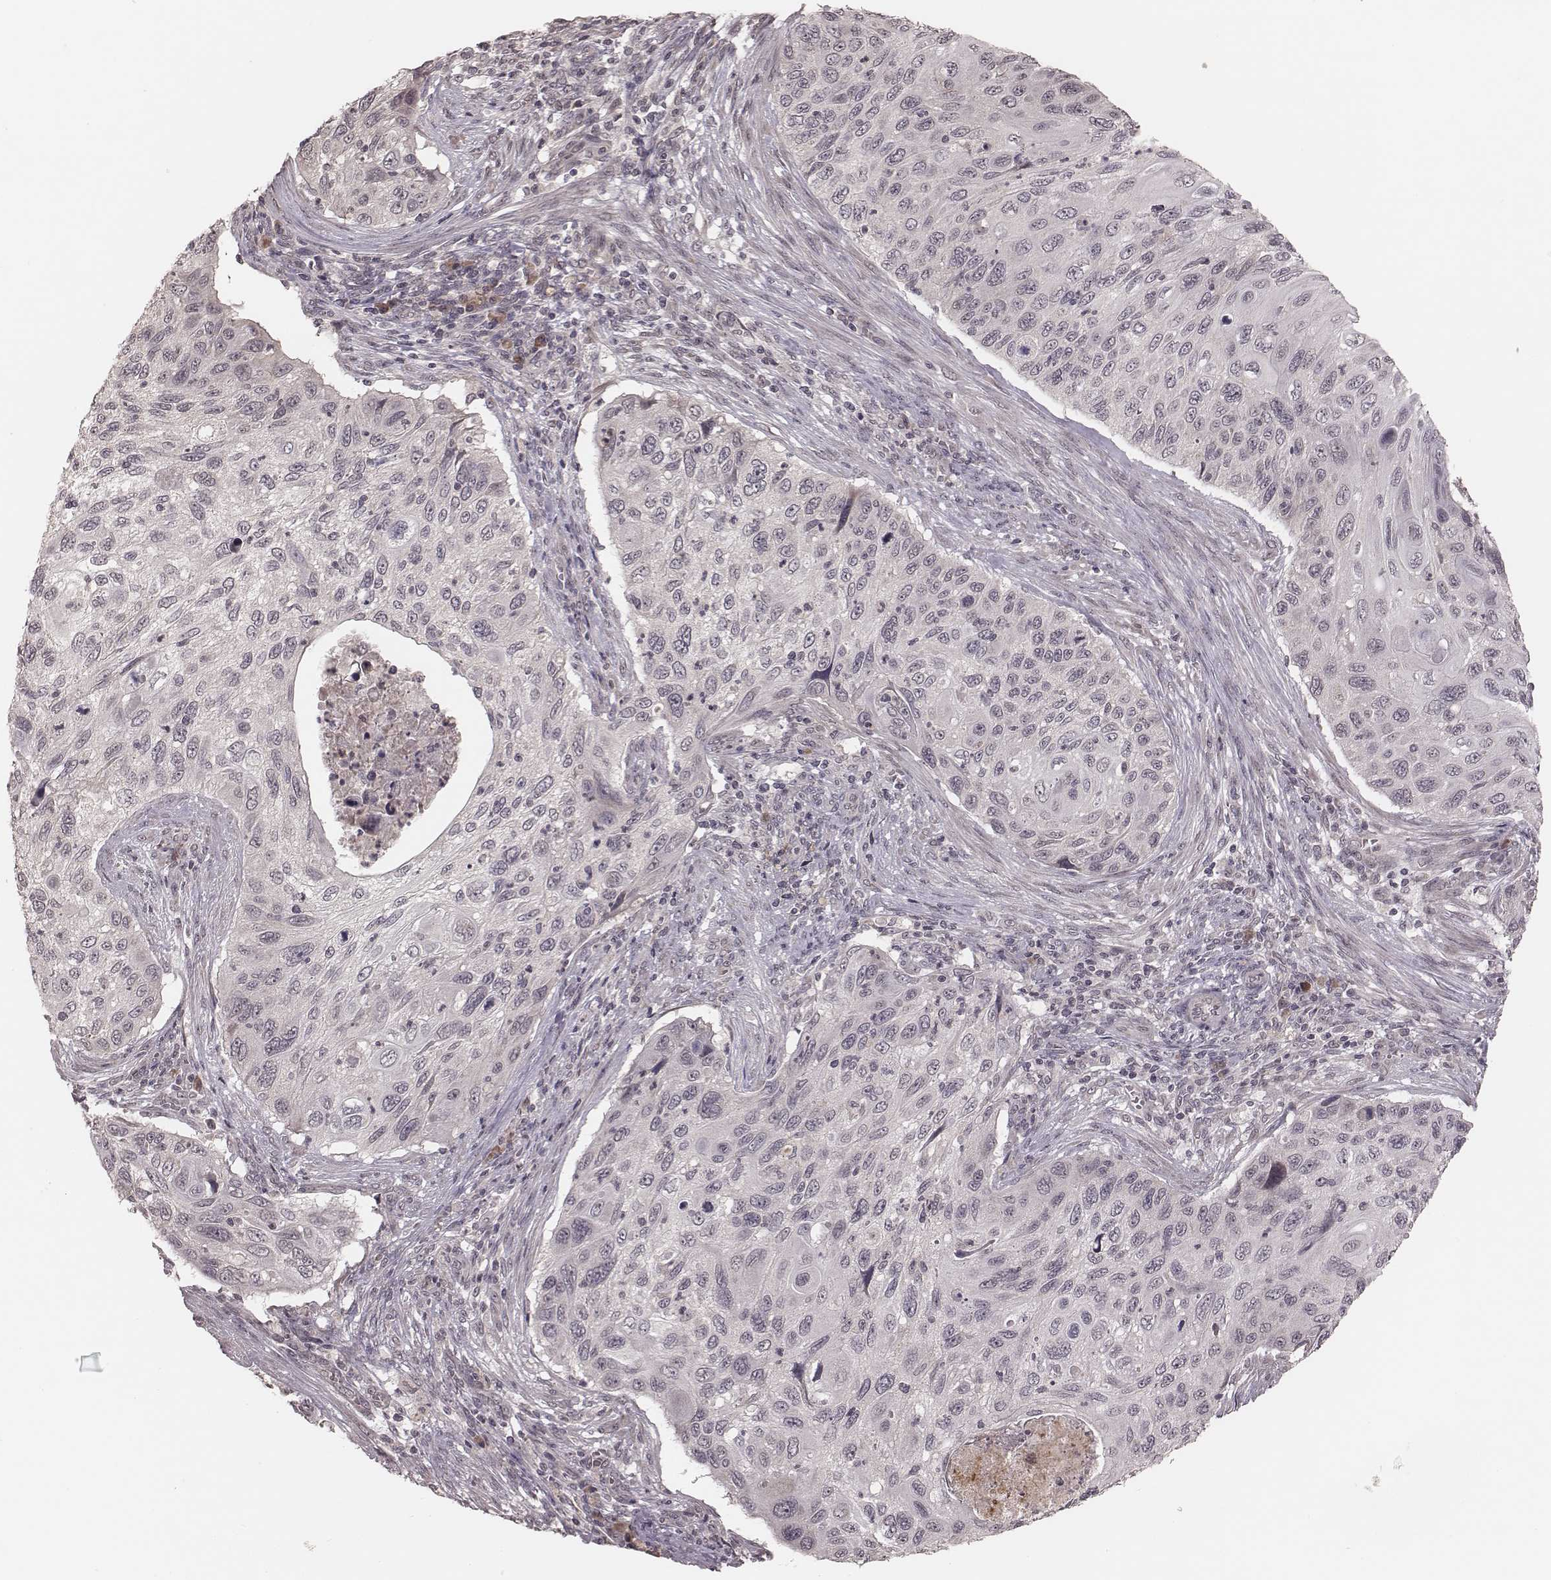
{"staining": {"intensity": "negative", "quantity": "none", "location": "none"}, "tissue": "cervical cancer", "cell_type": "Tumor cells", "image_type": "cancer", "snomed": [{"axis": "morphology", "description": "Squamous cell carcinoma, NOS"}, {"axis": "topography", "description": "Cervix"}], "caption": "Protein analysis of cervical squamous cell carcinoma exhibits no significant staining in tumor cells.", "gene": "IL5", "patient": {"sex": "female", "age": 70}}